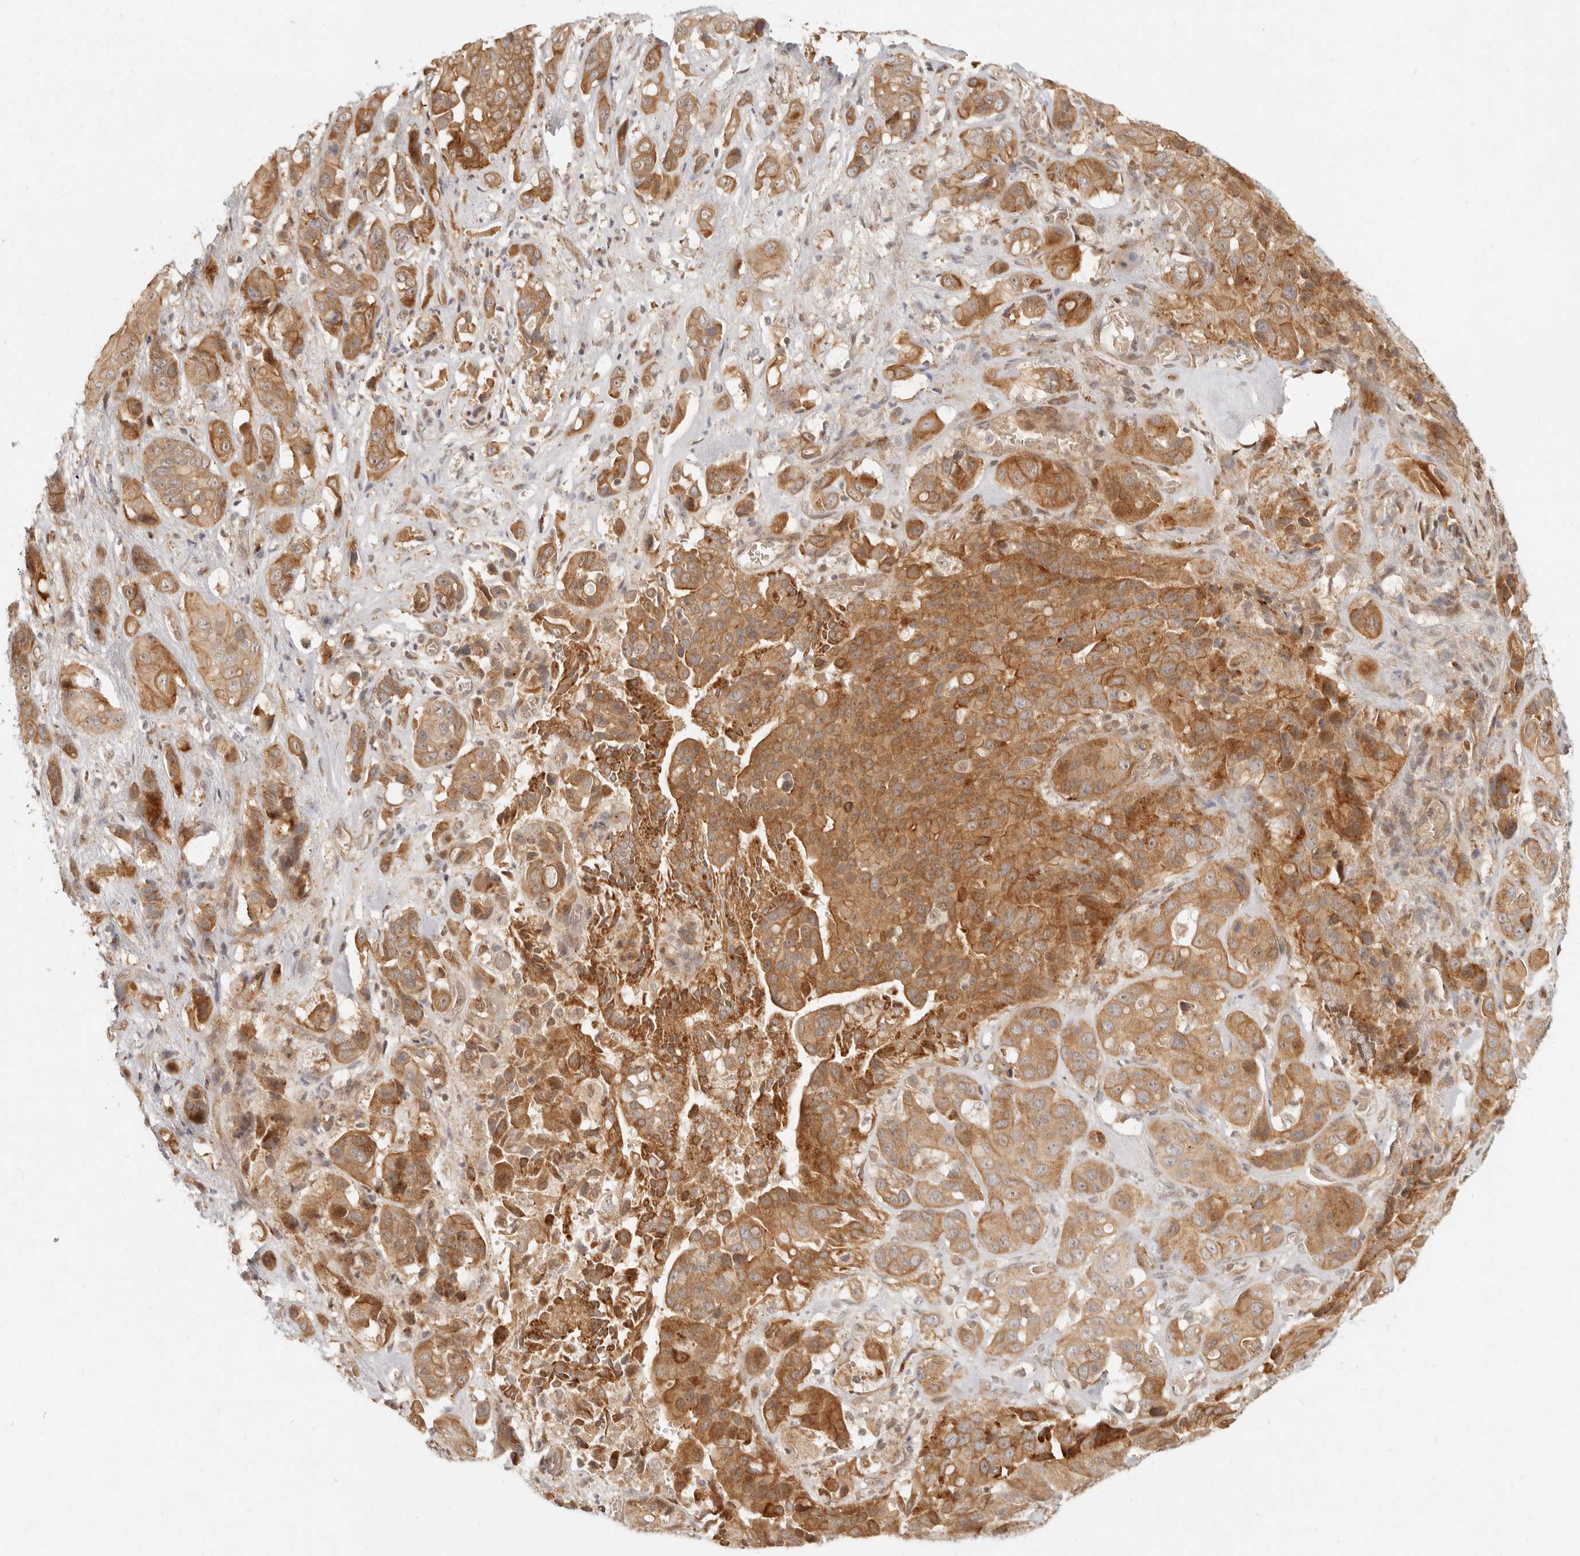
{"staining": {"intensity": "moderate", "quantity": ">75%", "location": "cytoplasmic/membranous"}, "tissue": "liver cancer", "cell_type": "Tumor cells", "image_type": "cancer", "snomed": [{"axis": "morphology", "description": "Cholangiocarcinoma"}, {"axis": "topography", "description": "Liver"}], "caption": "About >75% of tumor cells in human liver cancer (cholangiocarcinoma) exhibit moderate cytoplasmic/membranous protein expression as visualized by brown immunohistochemical staining.", "gene": "TUFT1", "patient": {"sex": "female", "age": 52}}